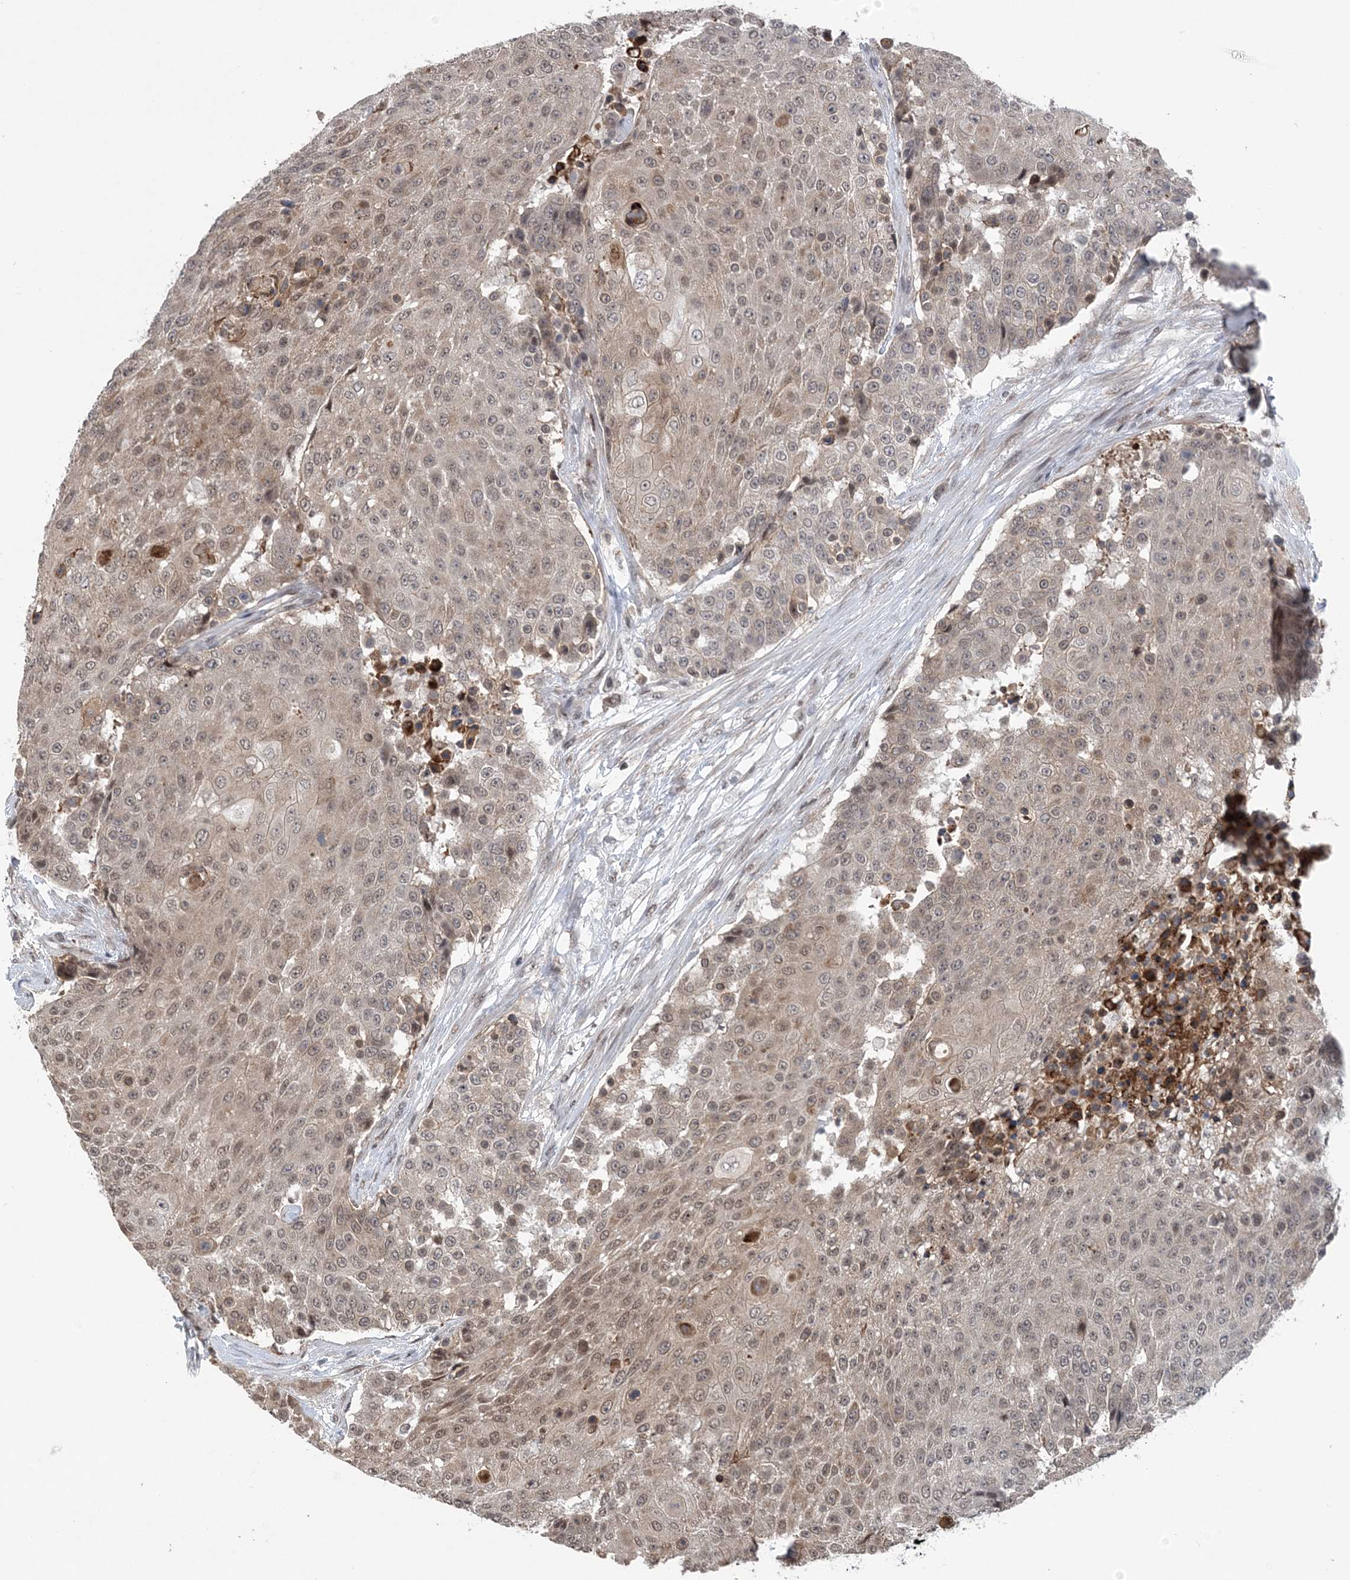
{"staining": {"intensity": "moderate", "quantity": ">75%", "location": "nuclear"}, "tissue": "urothelial cancer", "cell_type": "Tumor cells", "image_type": "cancer", "snomed": [{"axis": "morphology", "description": "Urothelial carcinoma, High grade"}, {"axis": "topography", "description": "Urinary bladder"}], "caption": "Moderate nuclear positivity is present in approximately >75% of tumor cells in high-grade urothelial carcinoma.", "gene": "CCDC152", "patient": {"sex": "female", "age": 63}}